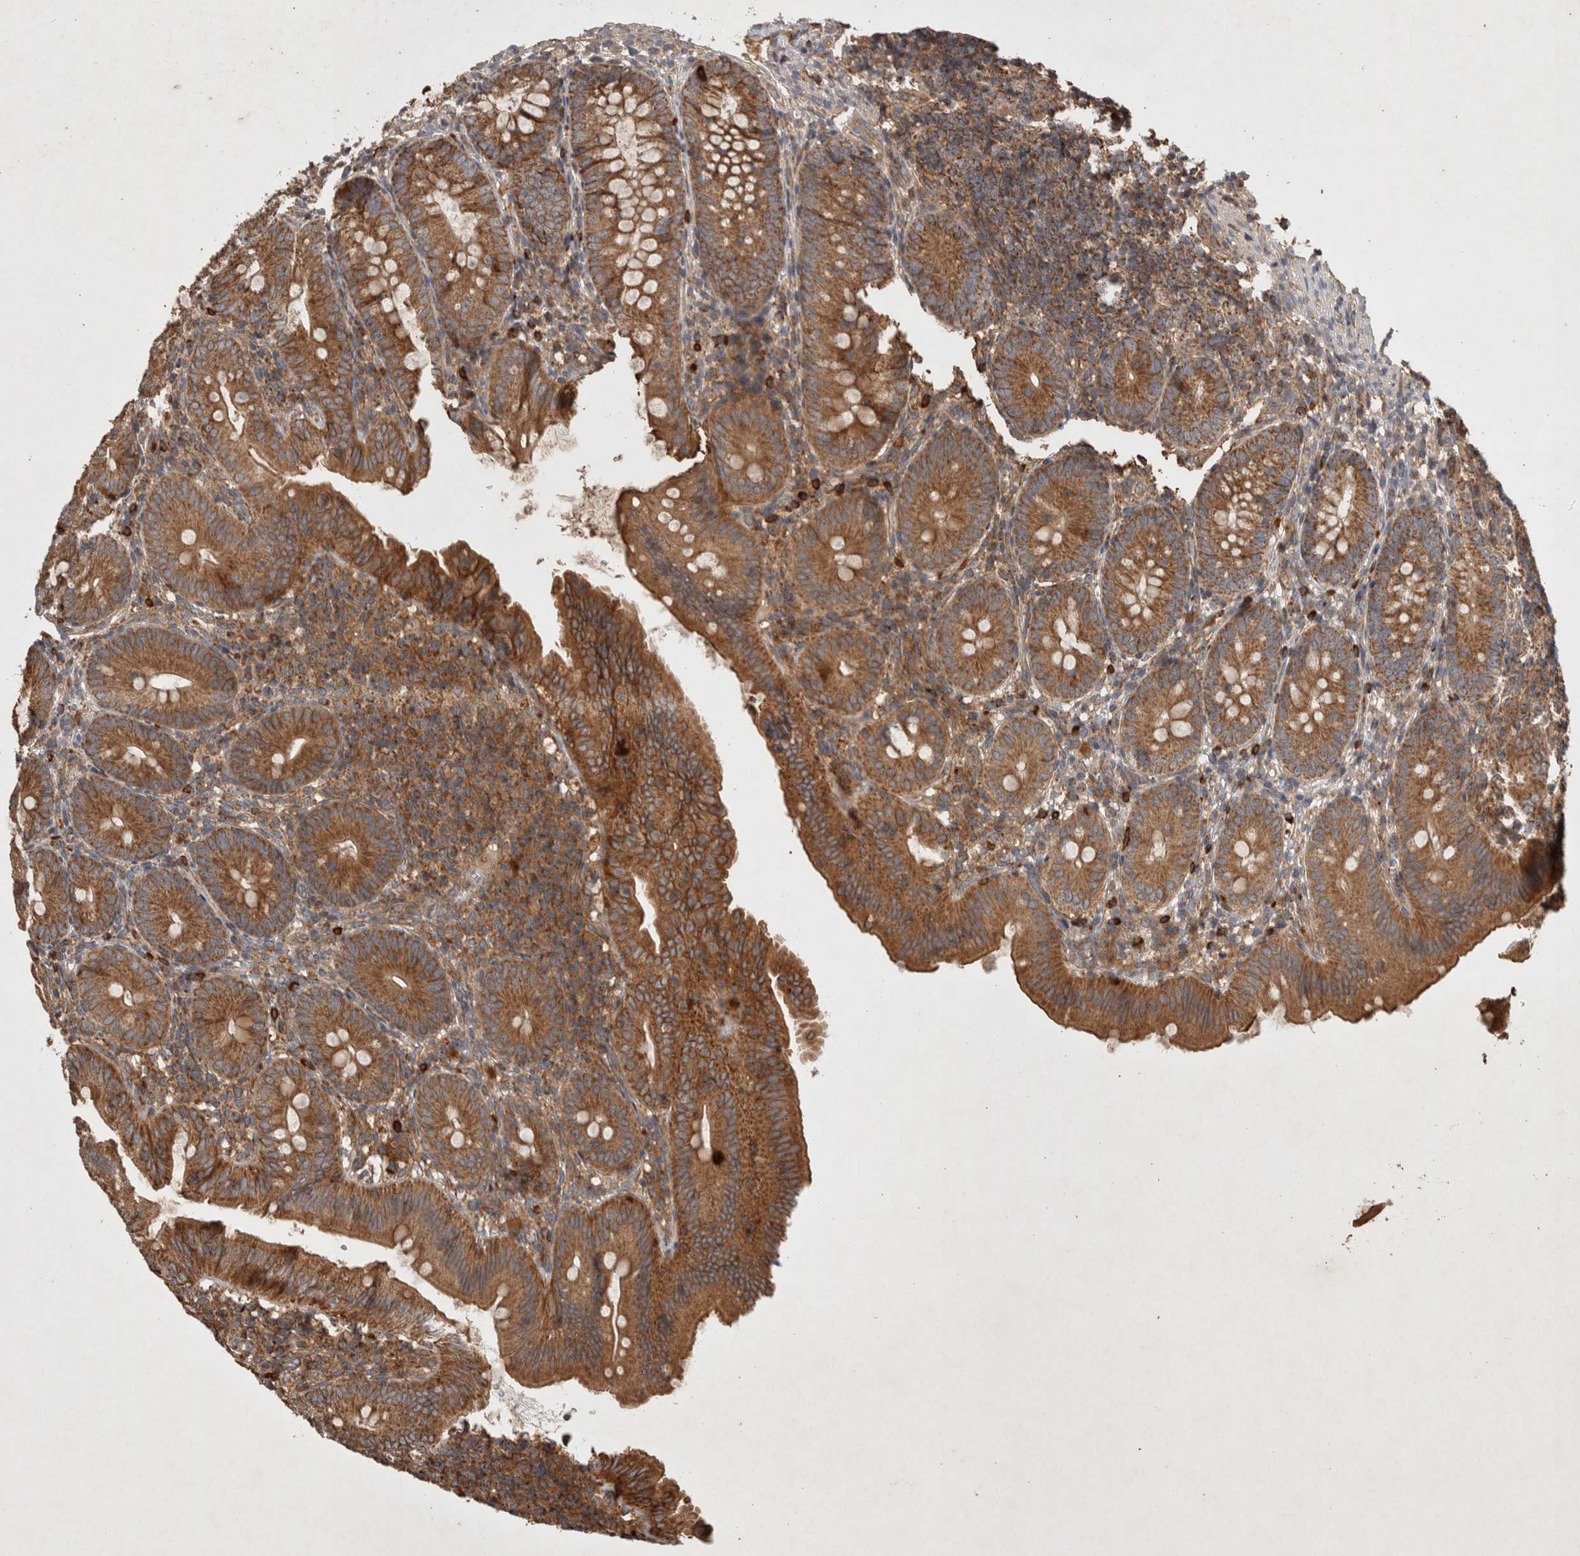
{"staining": {"intensity": "strong", "quantity": "25%-75%", "location": "cytoplasmic/membranous"}, "tissue": "appendix", "cell_type": "Glandular cells", "image_type": "normal", "snomed": [{"axis": "morphology", "description": "Normal tissue, NOS"}, {"axis": "topography", "description": "Appendix"}], "caption": "DAB immunohistochemical staining of normal human appendix reveals strong cytoplasmic/membranous protein staining in approximately 25%-75% of glandular cells. Using DAB (brown) and hematoxylin (blue) stains, captured at high magnification using brightfield microscopy.", "gene": "SERAC1", "patient": {"sex": "male", "age": 1}}